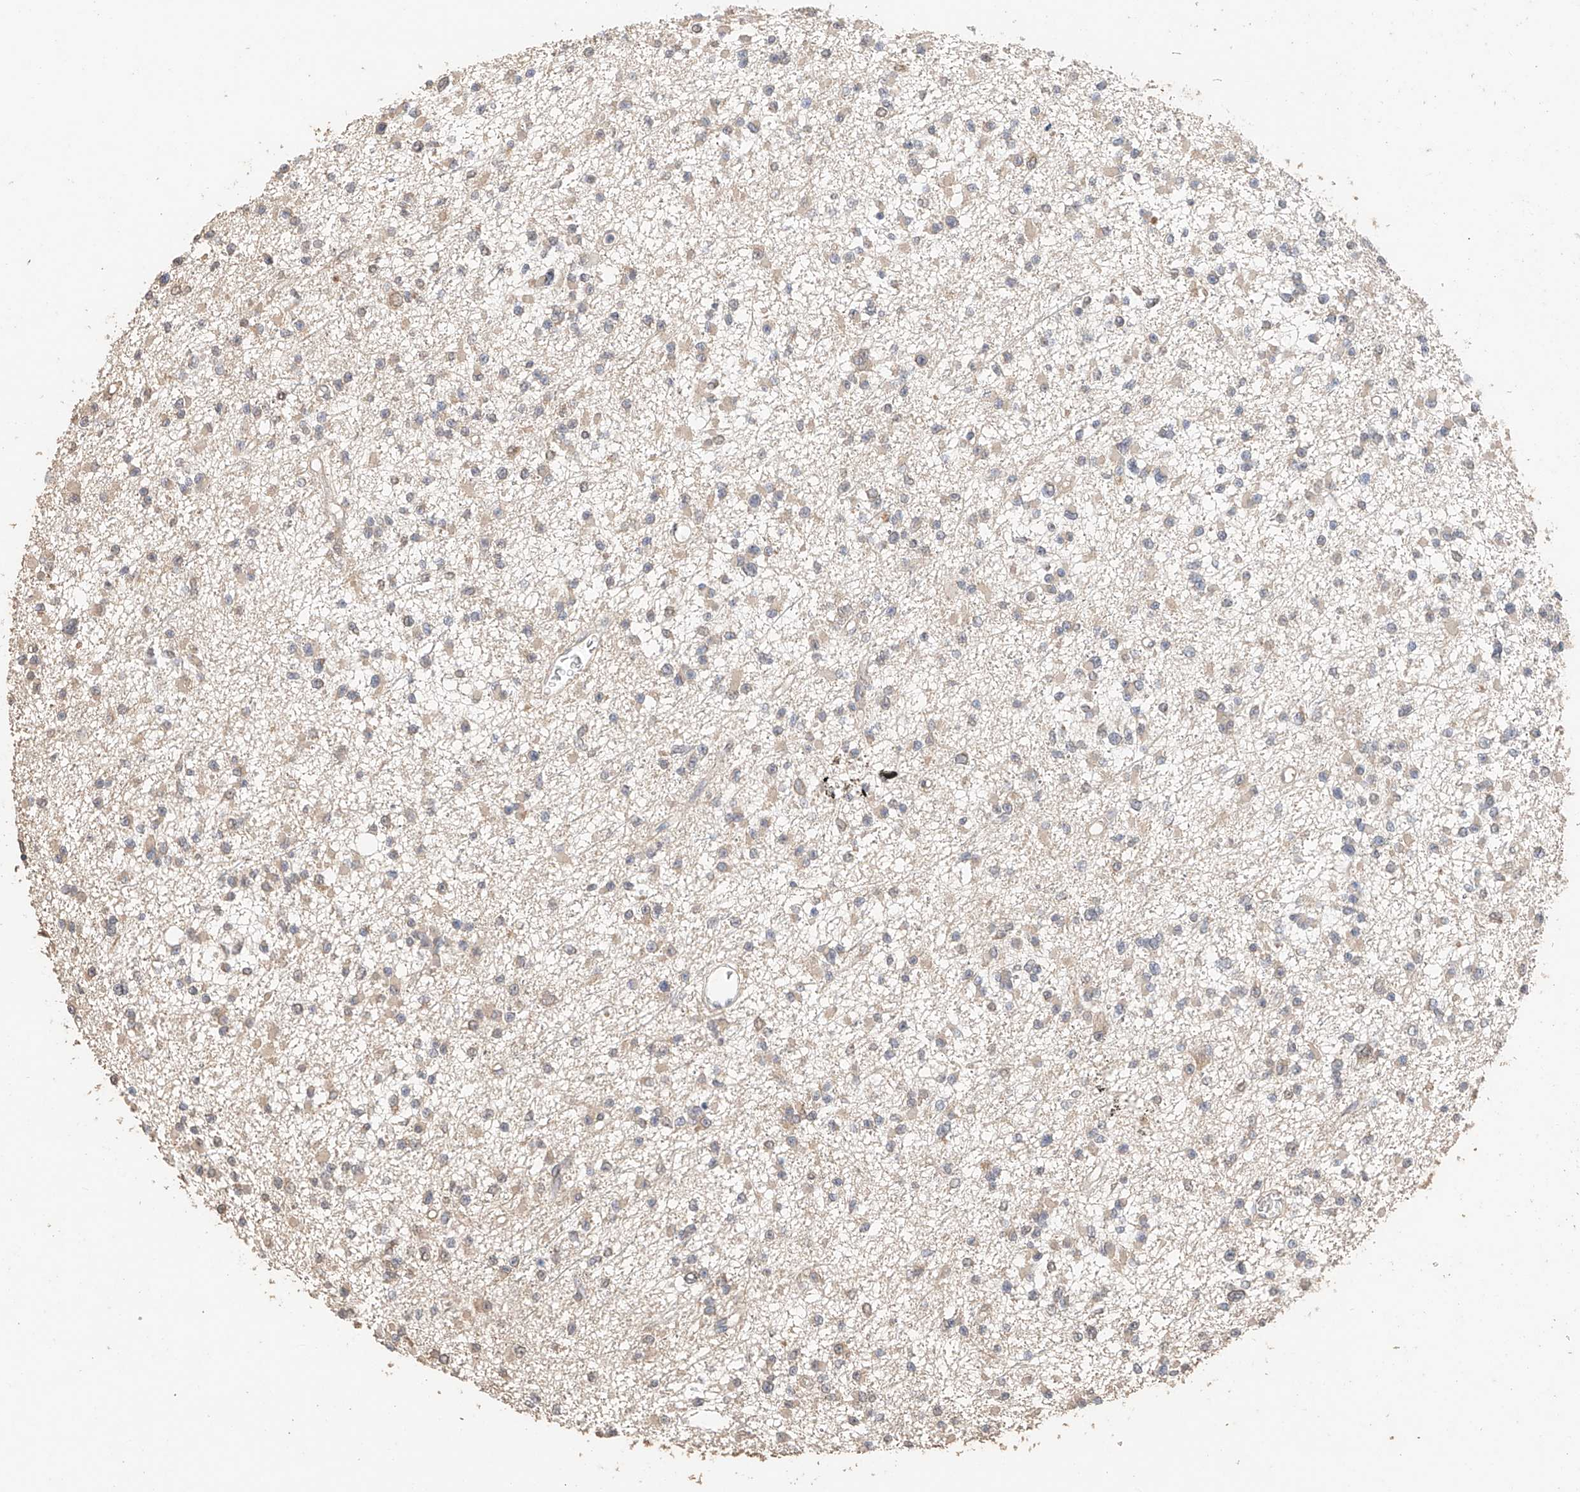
{"staining": {"intensity": "weak", "quantity": "<25%", "location": "cytoplasmic/membranous"}, "tissue": "glioma", "cell_type": "Tumor cells", "image_type": "cancer", "snomed": [{"axis": "morphology", "description": "Glioma, malignant, Low grade"}, {"axis": "topography", "description": "Brain"}], "caption": "A photomicrograph of low-grade glioma (malignant) stained for a protein shows no brown staining in tumor cells.", "gene": "IL22RA2", "patient": {"sex": "female", "age": 22}}